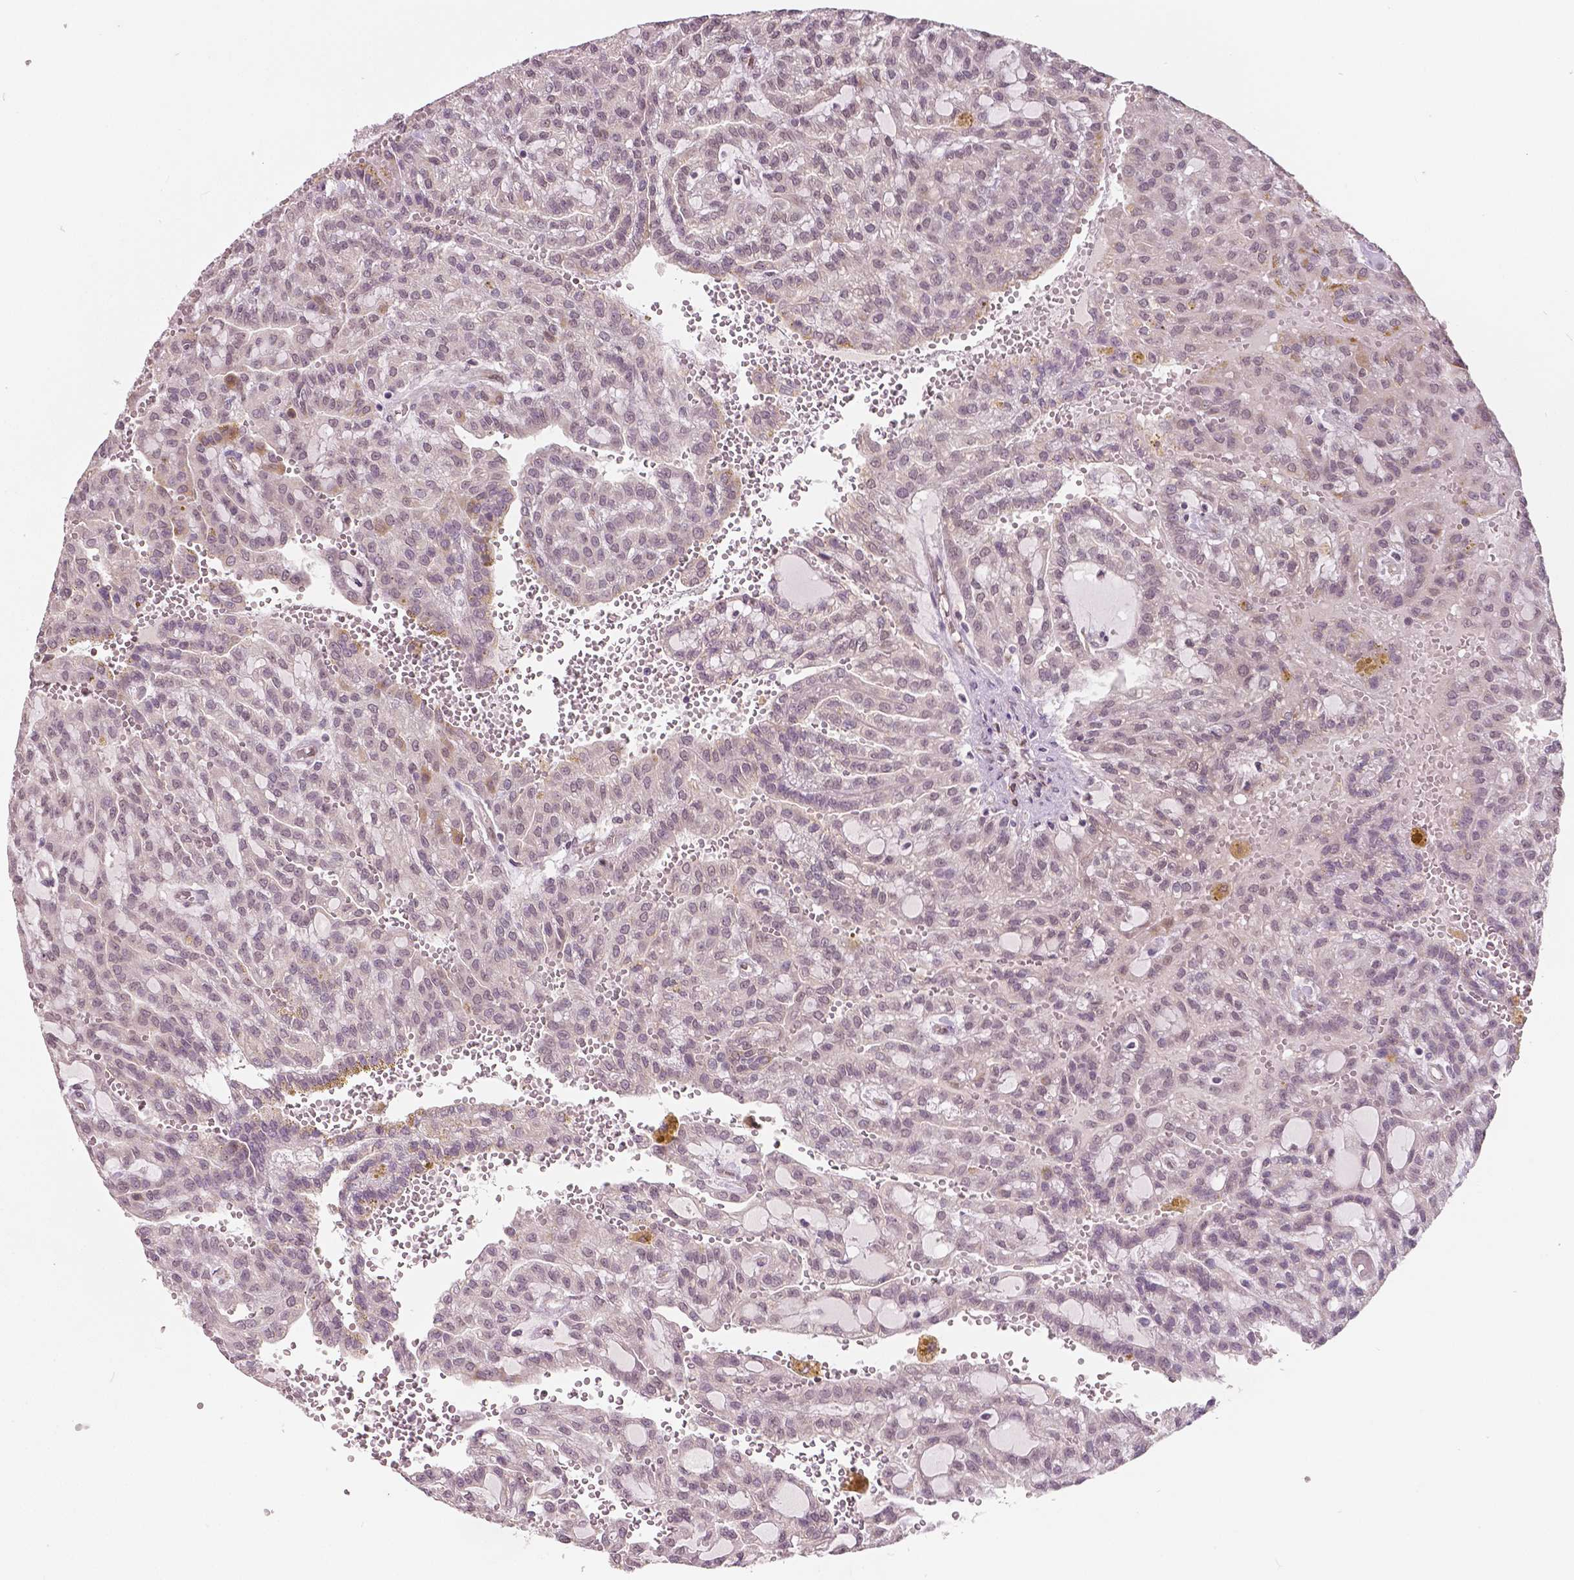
{"staining": {"intensity": "negative", "quantity": "none", "location": "none"}, "tissue": "renal cancer", "cell_type": "Tumor cells", "image_type": "cancer", "snomed": [{"axis": "morphology", "description": "Adenocarcinoma, NOS"}, {"axis": "topography", "description": "Kidney"}], "caption": "Adenocarcinoma (renal) stained for a protein using immunohistochemistry shows no expression tumor cells.", "gene": "HMBOX1", "patient": {"sex": "male", "age": 63}}